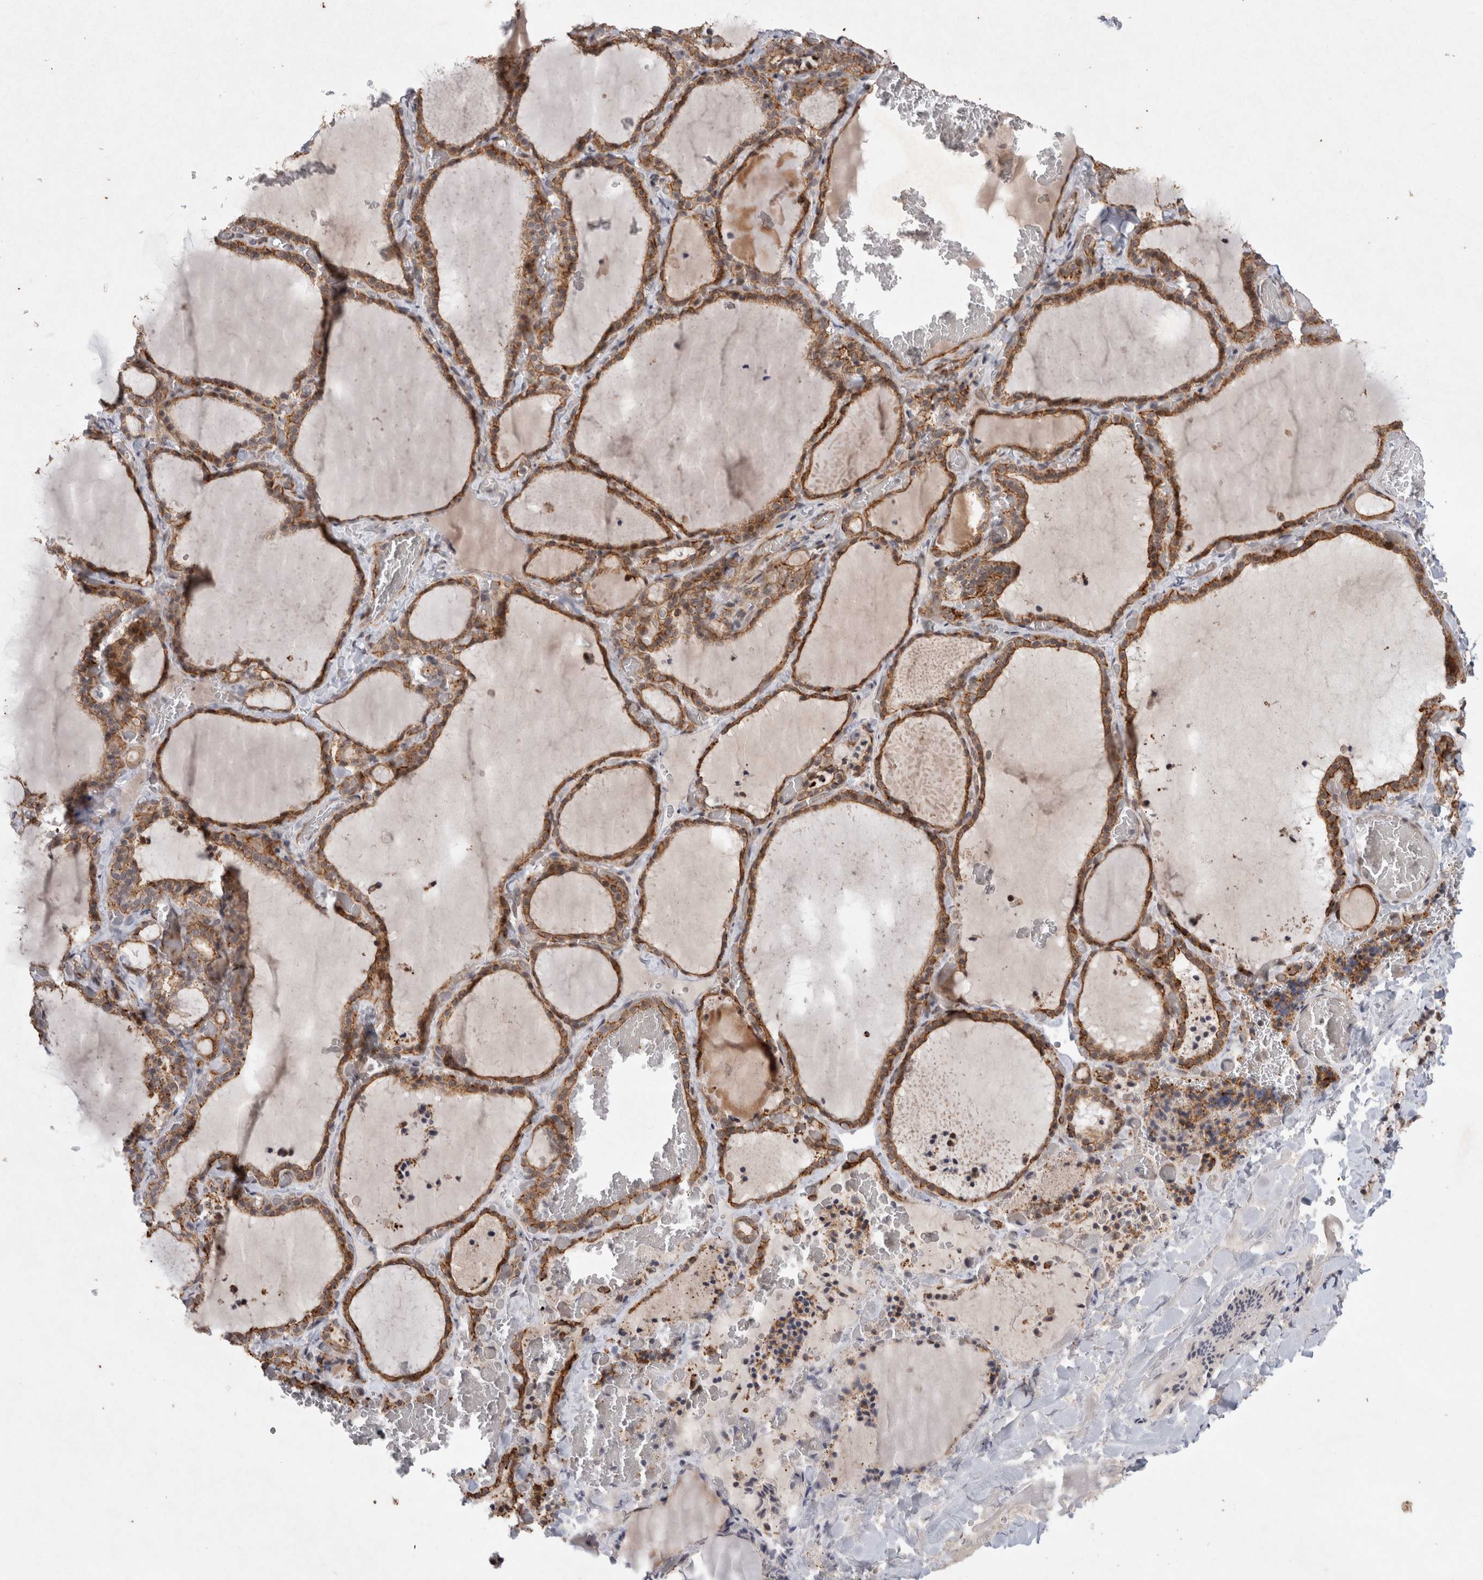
{"staining": {"intensity": "moderate", "quantity": ">75%", "location": "cytoplasmic/membranous"}, "tissue": "thyroid gland", "cell_type": "Glandular cells", "image_type": "normal", "snomed": [{"axis": "morphology", "description": "Normal tissue, NOS"}, {"axis": "topography", "description": "Thyroid gland"}], "caption": "Protein positivity by IHC displays moderate cytoplasmic/membranous expression in about >75% of glandular cells in normal thyroid gland. (IHC, brightfield microscopy, high magnification).", "gene": "CRISPLD1", "patient": {"sex": "female", "age": 22}}